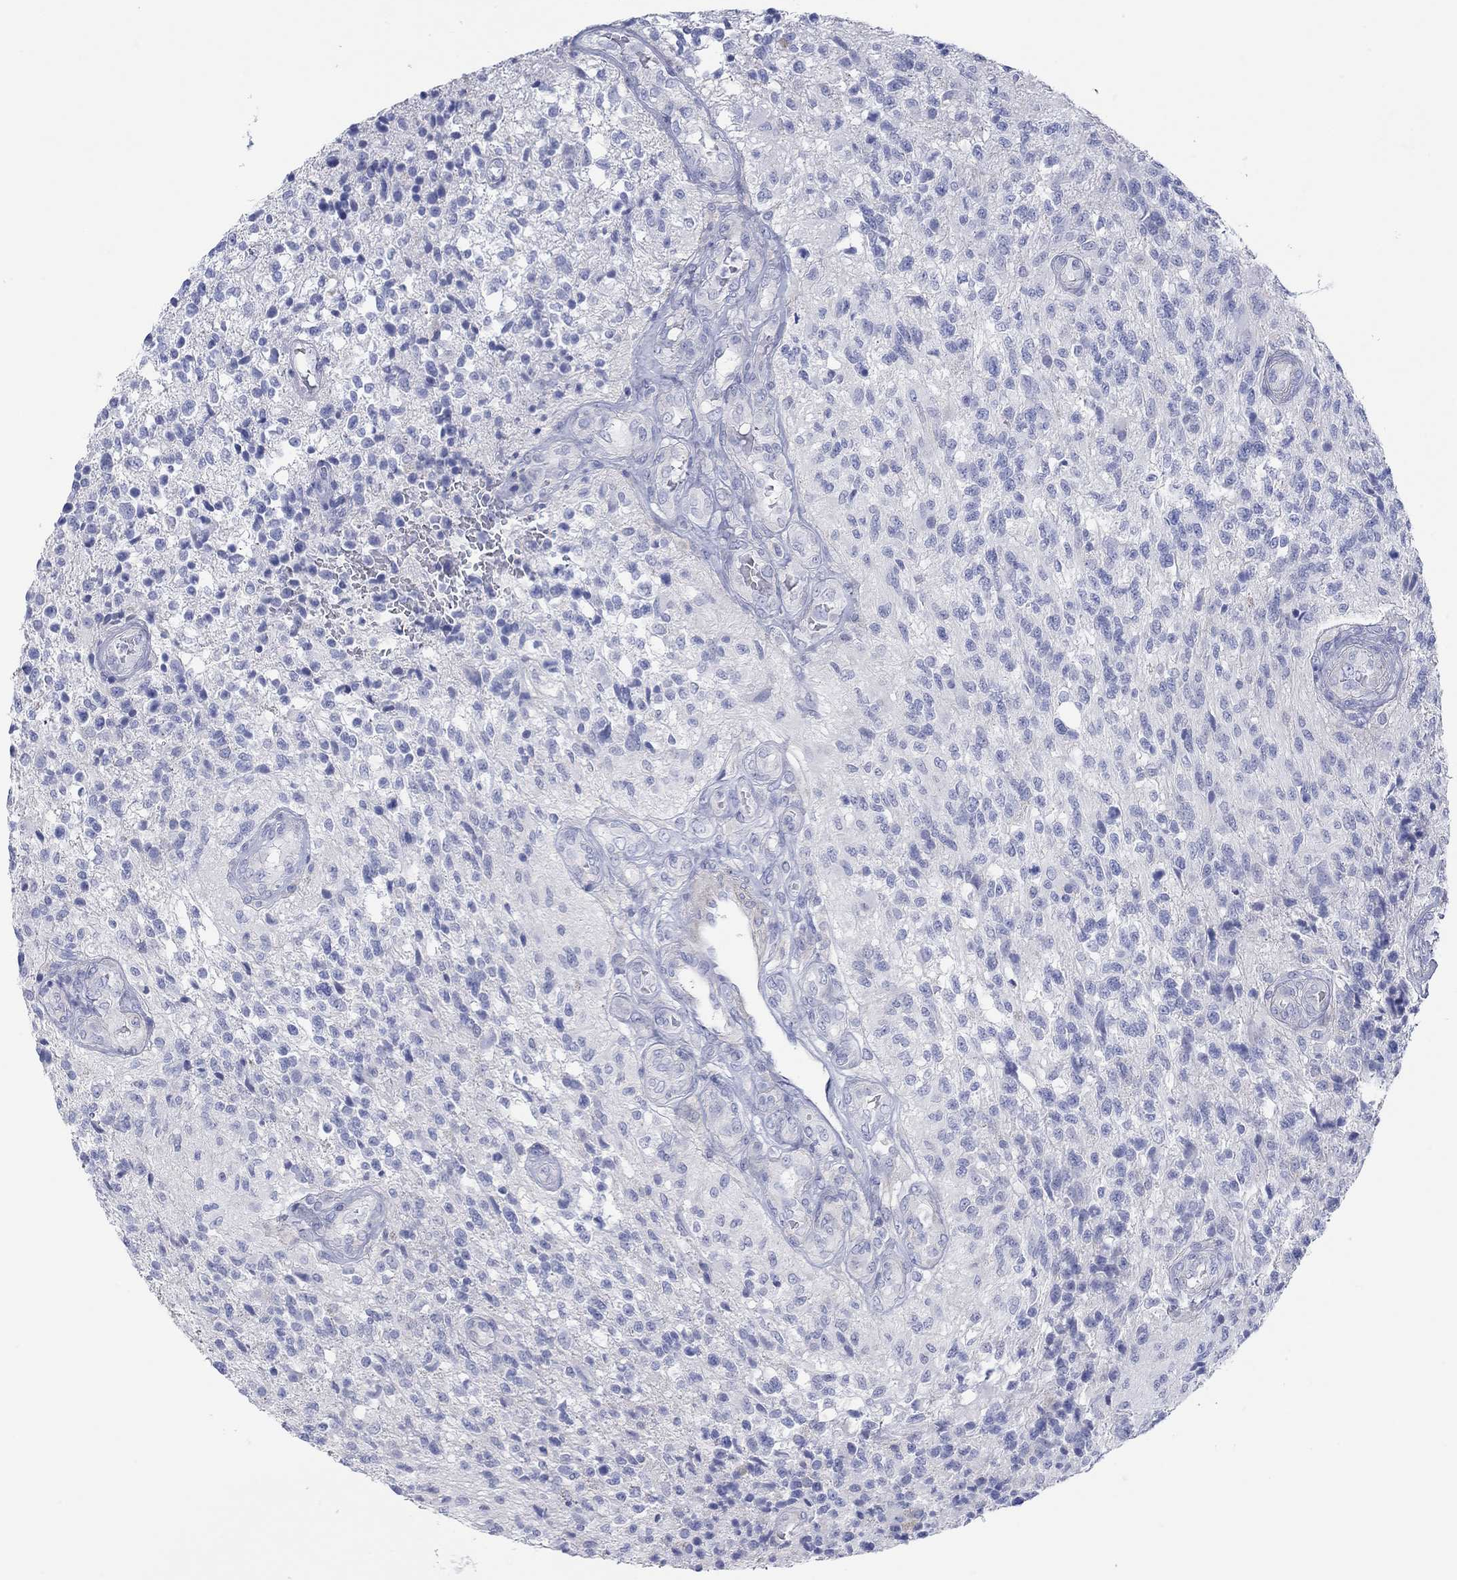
{"staining": {"intensity": "negative", "quantity": "none", "location": "none"}, "tissue": "glioma", "cell_type": "Tumor cells", "image_type": "cancer", "snomed": [{"axis": "morphology", "description": "Glioma, malignant, High grade"}, {"axis": "topography", "description": "Brain"}], "caption": "There is no significant positivity in tumor cells of high-grade glioma (malignant). The staining is performed using DAB (3,3'-diaminobenzidine) brown chromogen with nuclei counter-stained in using hematoxylin.", "gene": "PPIL6", "patient": {"sex": "male", "age": 56}}